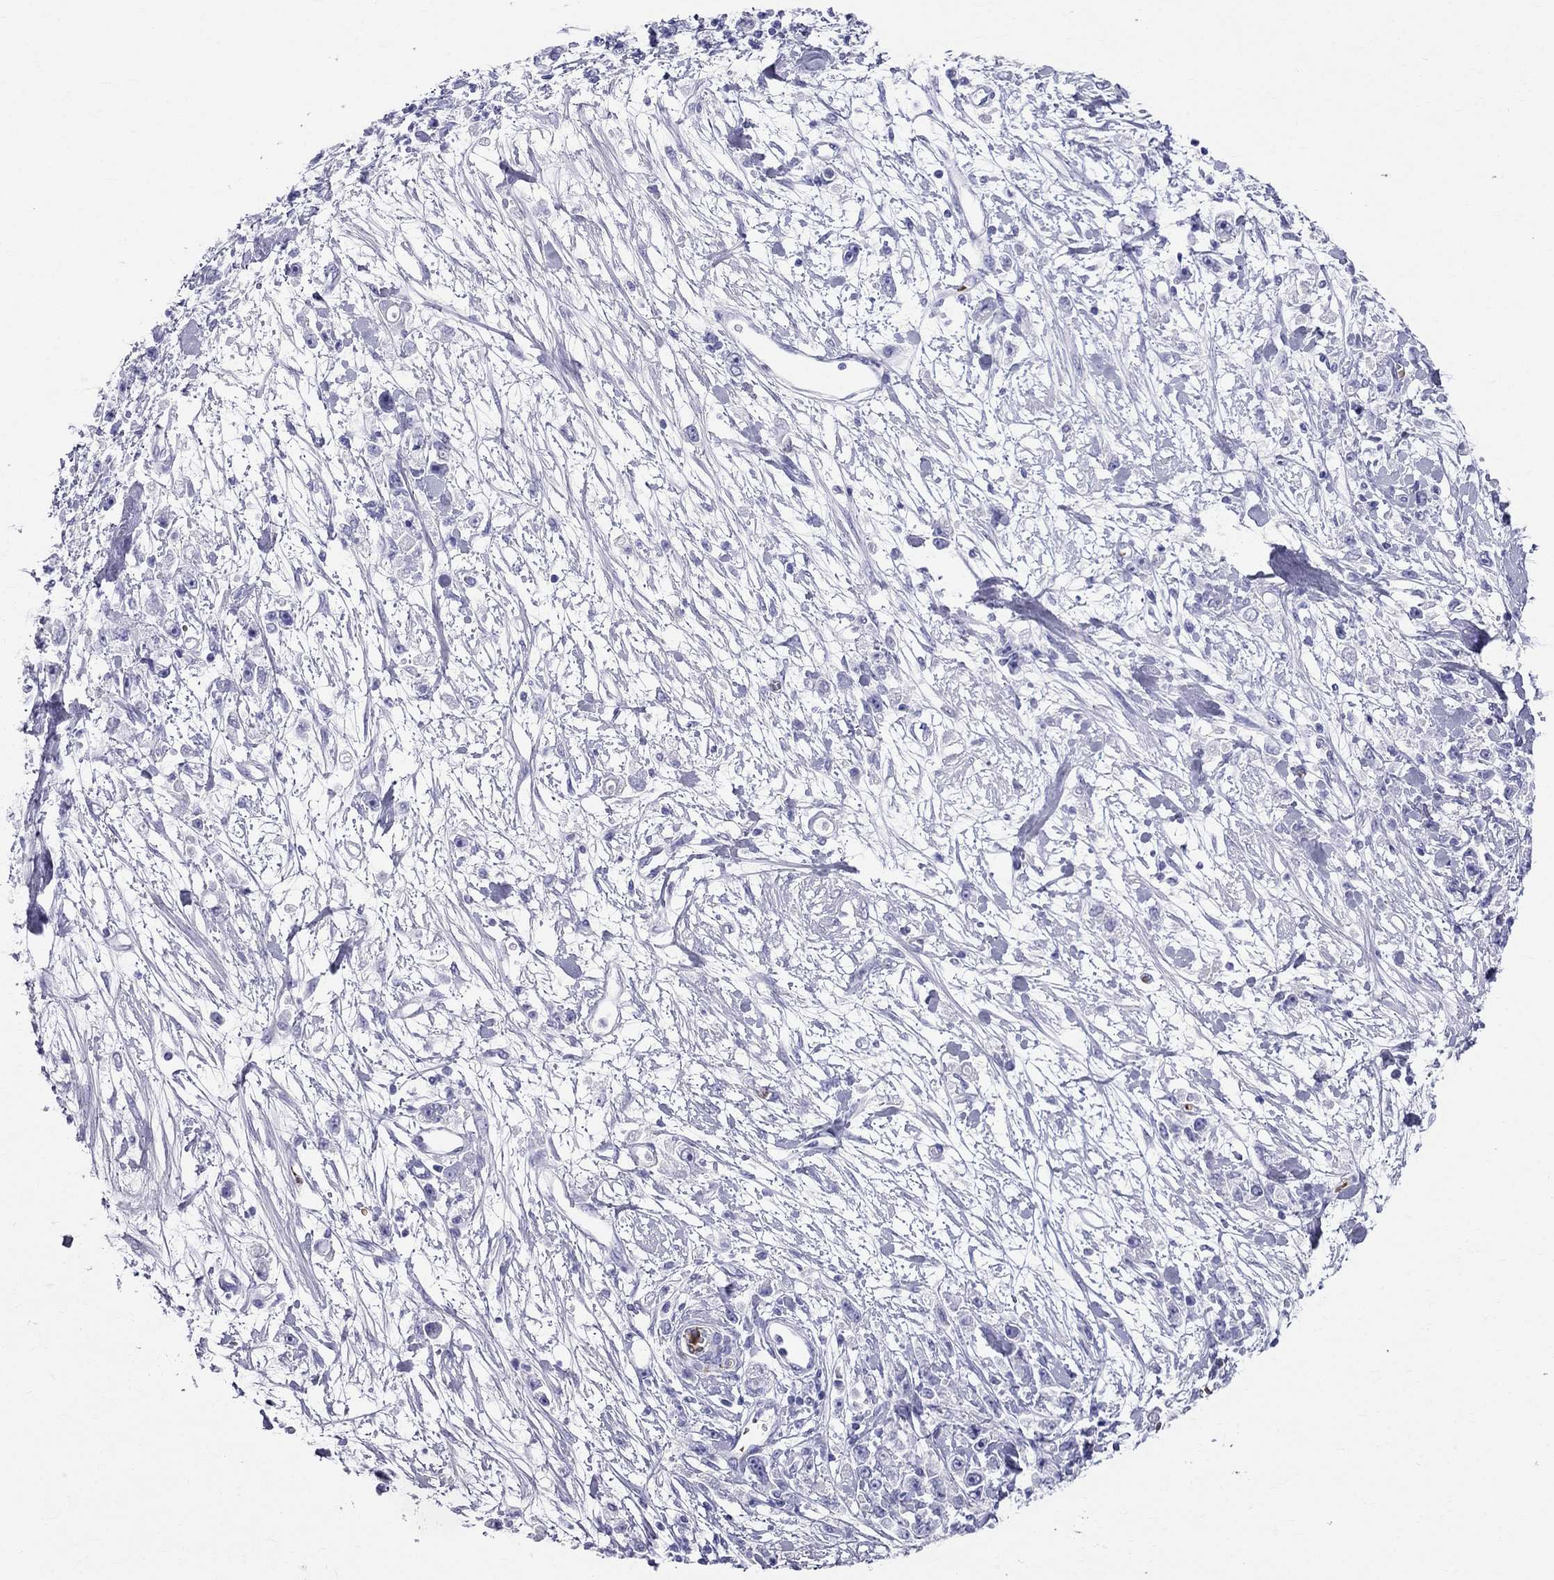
{"staining": {"intensity": "negative", "quantity": "none", "location": "none"}, "tissue": "stomach cancer", "cell_type": "Tumor cells", "image_type": "cancer", "snomed": [{"axis": "morphology", "description": "Adenocarcinoma, NOS"}, {"axis": "topography", "description": "Stomach"}], "caption": "This is a micrograph of immunohistochemistry (IHC) staining of adenocarcinoma (stomach), which shows no expression in tumor cells.", "gene": "DNAAF6", "patient": {"sex": "female", "age": 59}}